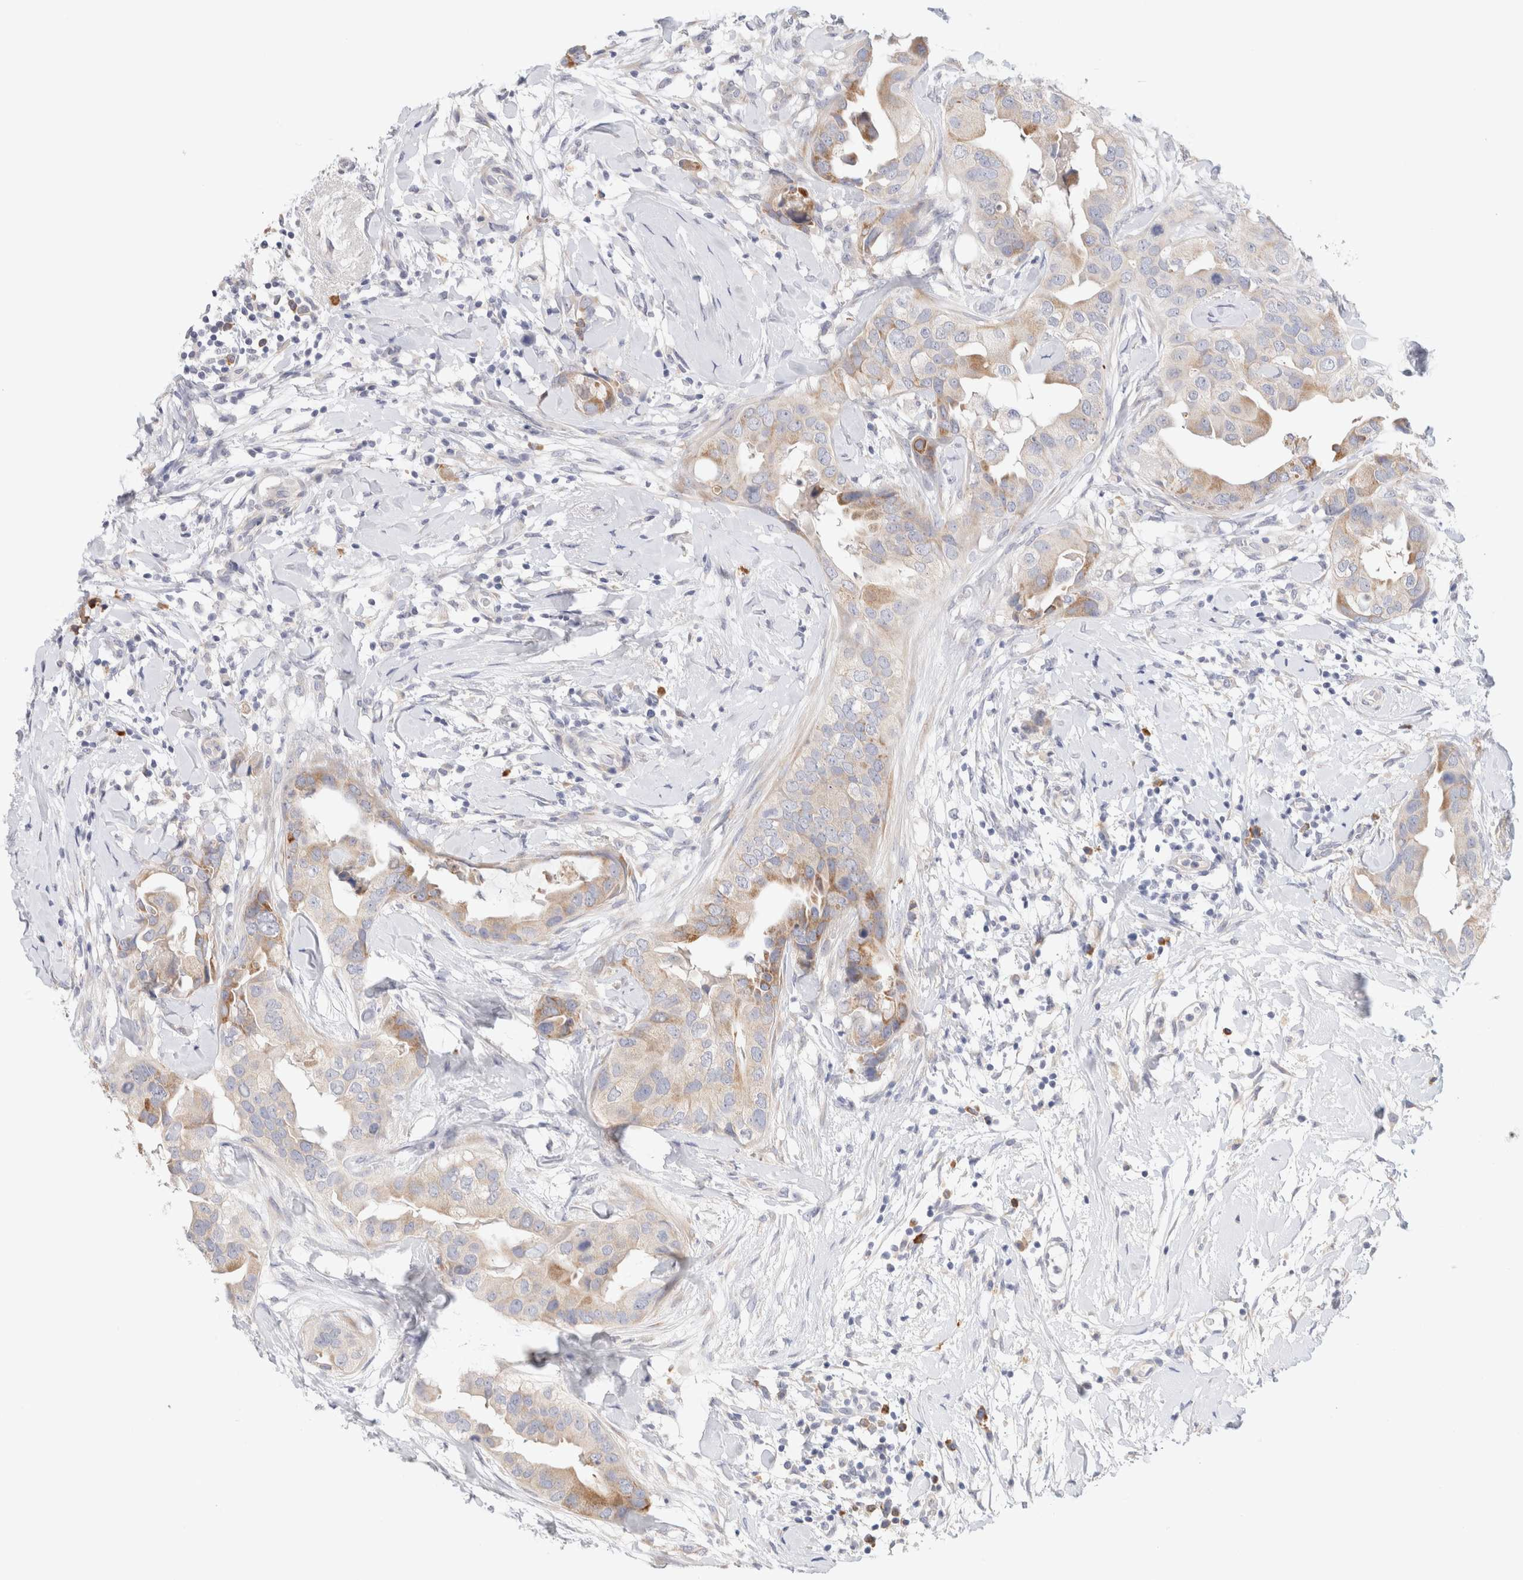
{"staining": {"intensity": "moderate", "quantity": "<25%", "location": "cytoplasmic/membranous"}, "tissue": "breast cancer", "cell_type": "Tumor cells", "image_type": "cancer", "snomed": [{"axis": "morphology", "description": "Duct carcinoma"}, {"axis": "topography", "description": "Breast"}], "caption": "Immunohistochemistry (IHC) histopathology image of breast cancer (intraductal carcinoma) stained for a protein (brown), which reveals low levels of moderate cytoplasmic/membranous positivity in about <25% of tumor cells.", "gene": "GADD45G", "patient": {"sex": "female", "age": 40}}